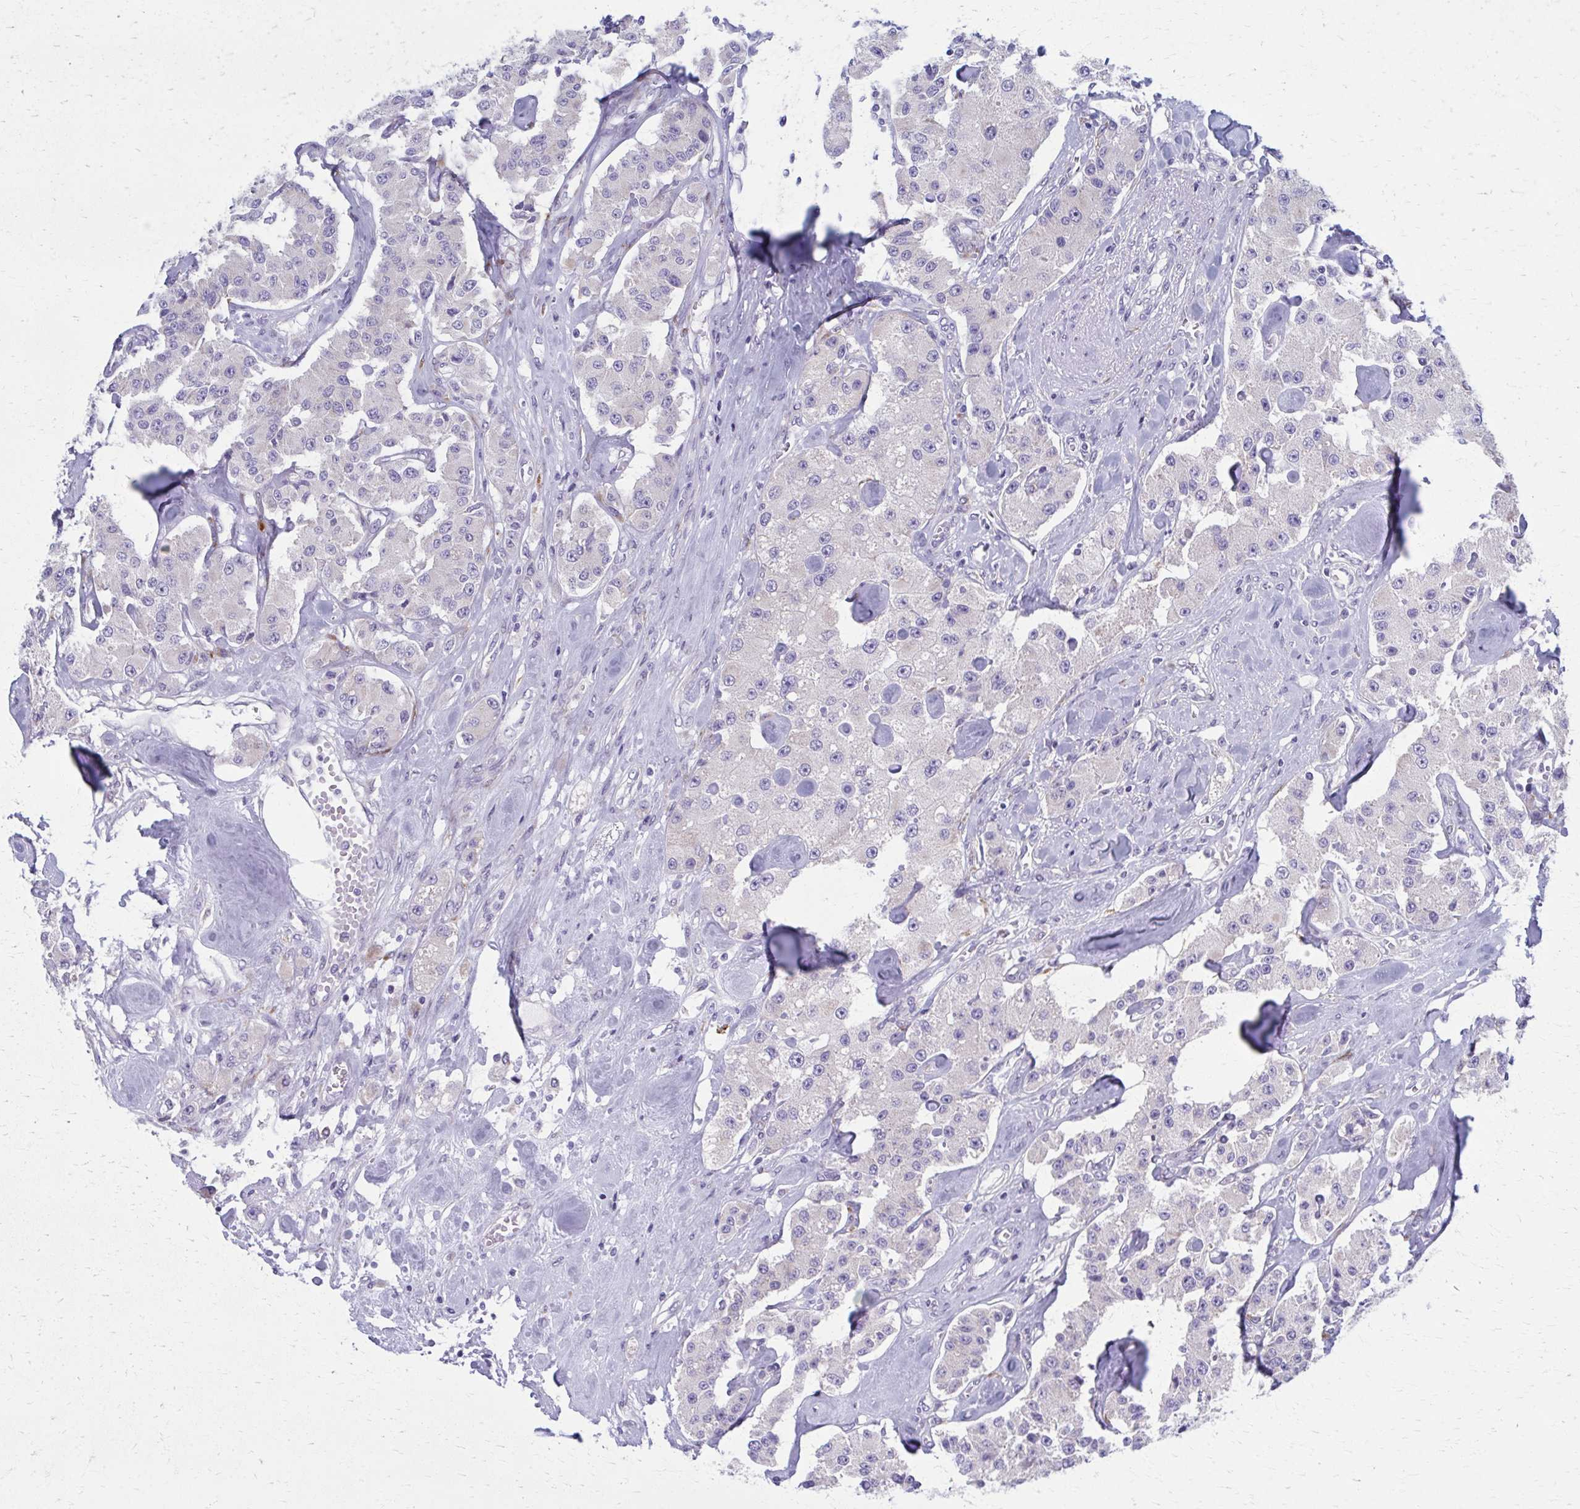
{"staining": {"intensity": "negative", "quantity": "none", "location": "none"}, "tissue": "carcinoid", "cell_type": "Tumor cells", "image_type": "cancer", "snomed": [{"axis": "morphology", "description": "Carcinoid, malignant, NOS"}, {"axis": "topography", "description": "Pancreas"}], "caption": "A micrograph of carcinoid stained for a protein reveals no brown staining in tumor cells.", "gene": "SPATS2L", "patient": {"sex": "male", "age": 41}}